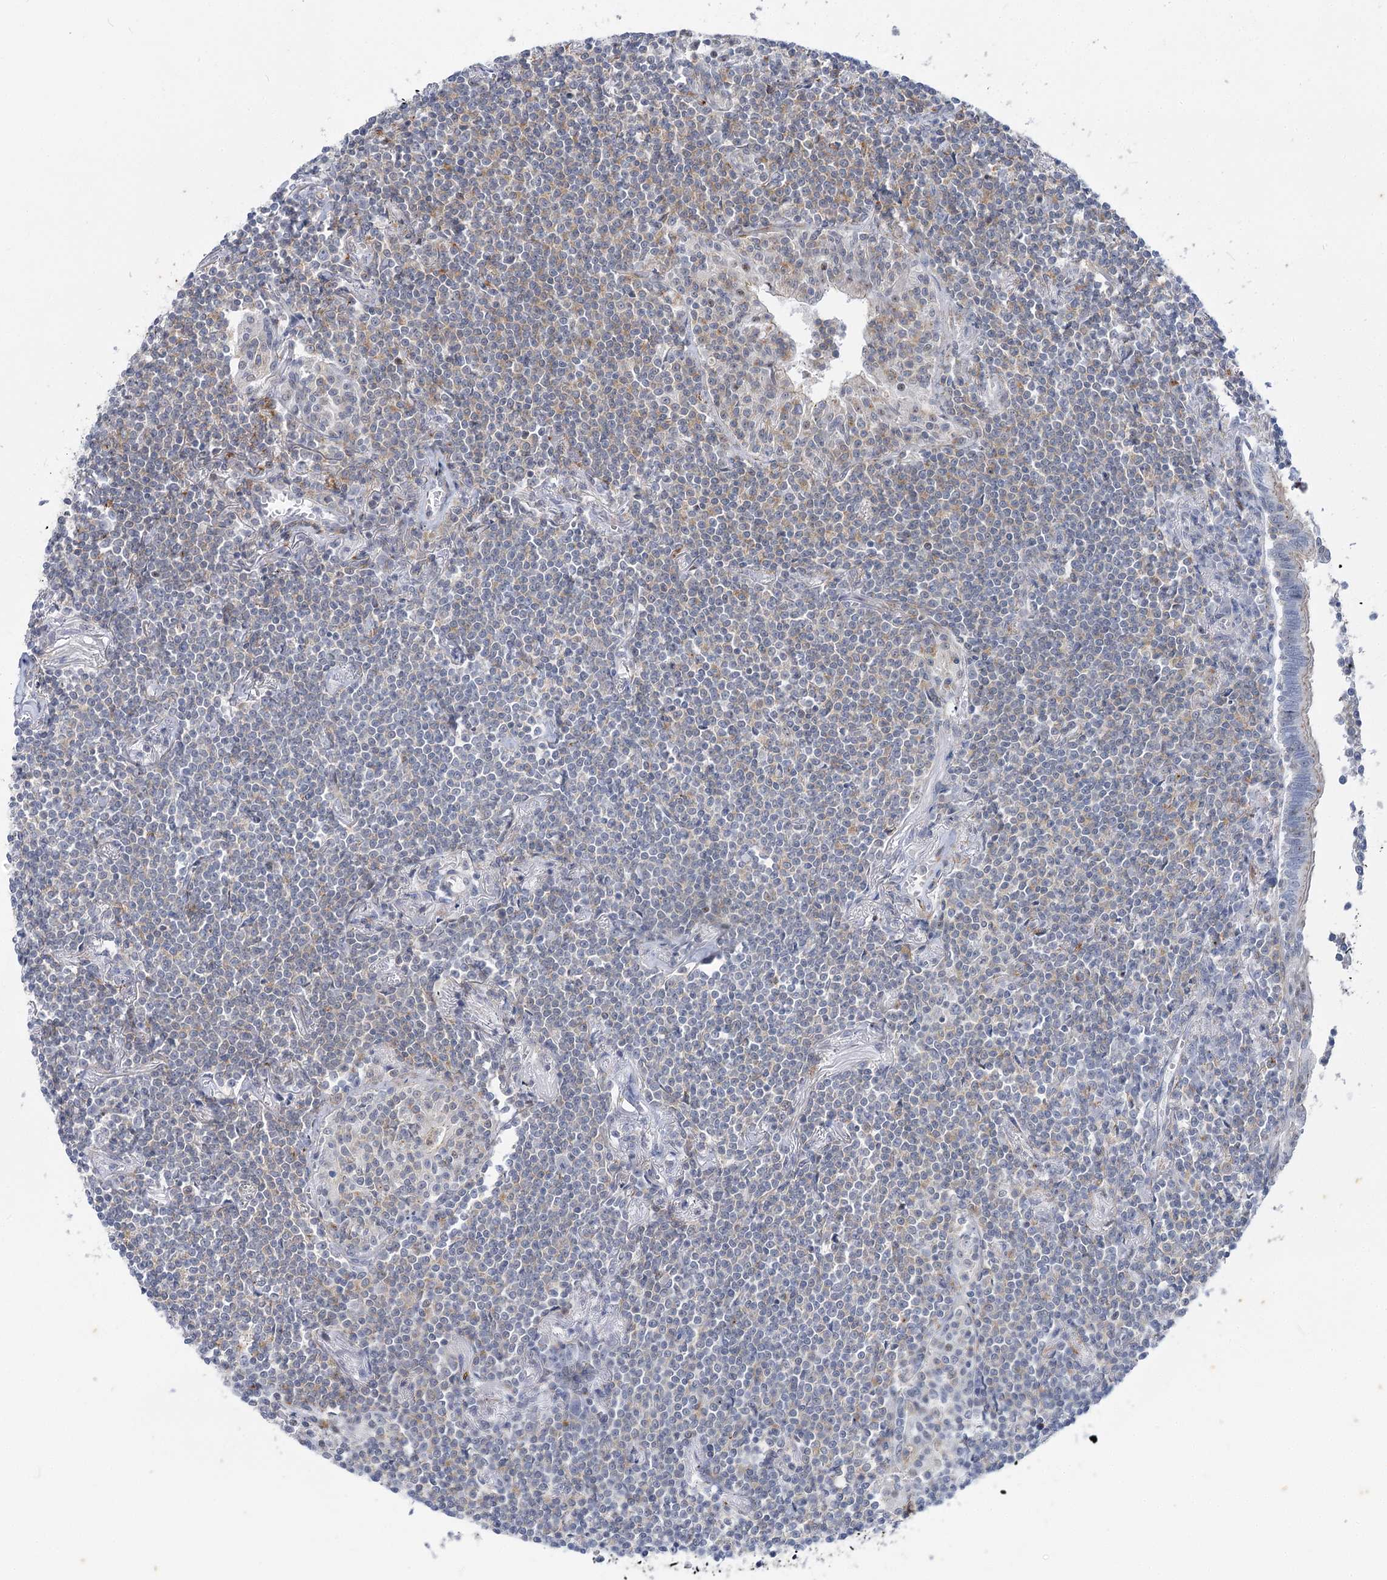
{"staining": {"intensity": "negative", "quantity": "none", "location": "none"}, "tissue": "lymphoma", "cell_type": "Tumor cells", "image_type": "cancer", "snomed": [{"axis": "morphology", "description": "Malignant lymphoma, non-Hodgkin's type, Low grade"}, {"axis": "topography", "description": "Lung"}], "caption": "Immunohistochemistry of human low-grade malignant lymphoma, non-Hodgkin's type displays no staining in tumor cells.", "gene": "AGXT2", "patient": {"sex": "female", "age": 71}}